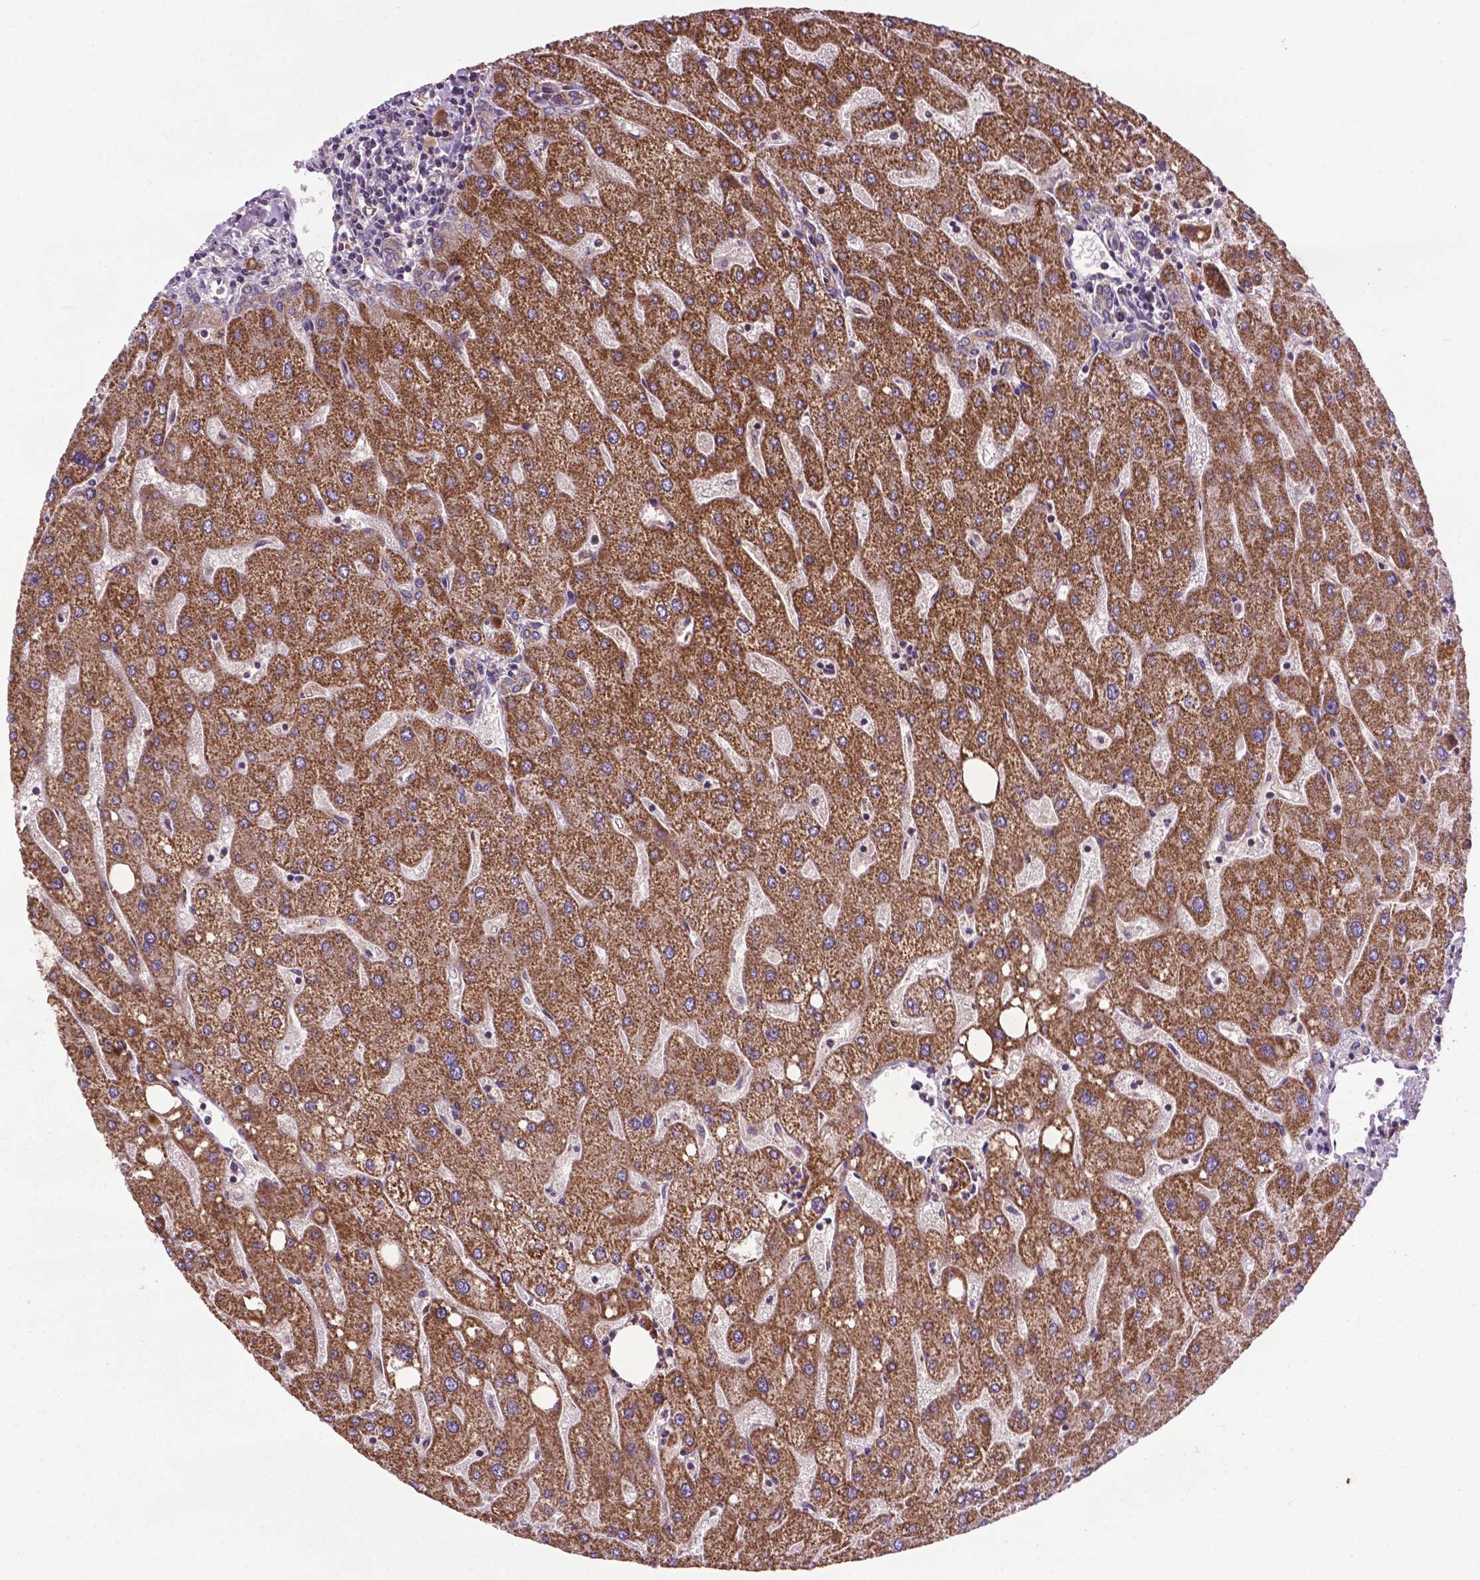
{"staining": {"intensity": "strong", "quantity": "<25%", "location": "cytoplasmic/membranous"}, "tissue": "liver", "cell_type": "Cholangiocytes", "image_type": "normal", "snomed": [{"axis": "morphology", "description": "Normal tissue, NOS"}, {"axis": "topography", "description": "Liver"}], "caption": "Immunohistochemical staining of benign liver demonstrates strong cytoplasmic/membranous protein positivity in approximately <25% of cholangiocytes.", "gene": "SPNS2", "patient": {"sex": "male", "age": 67}}